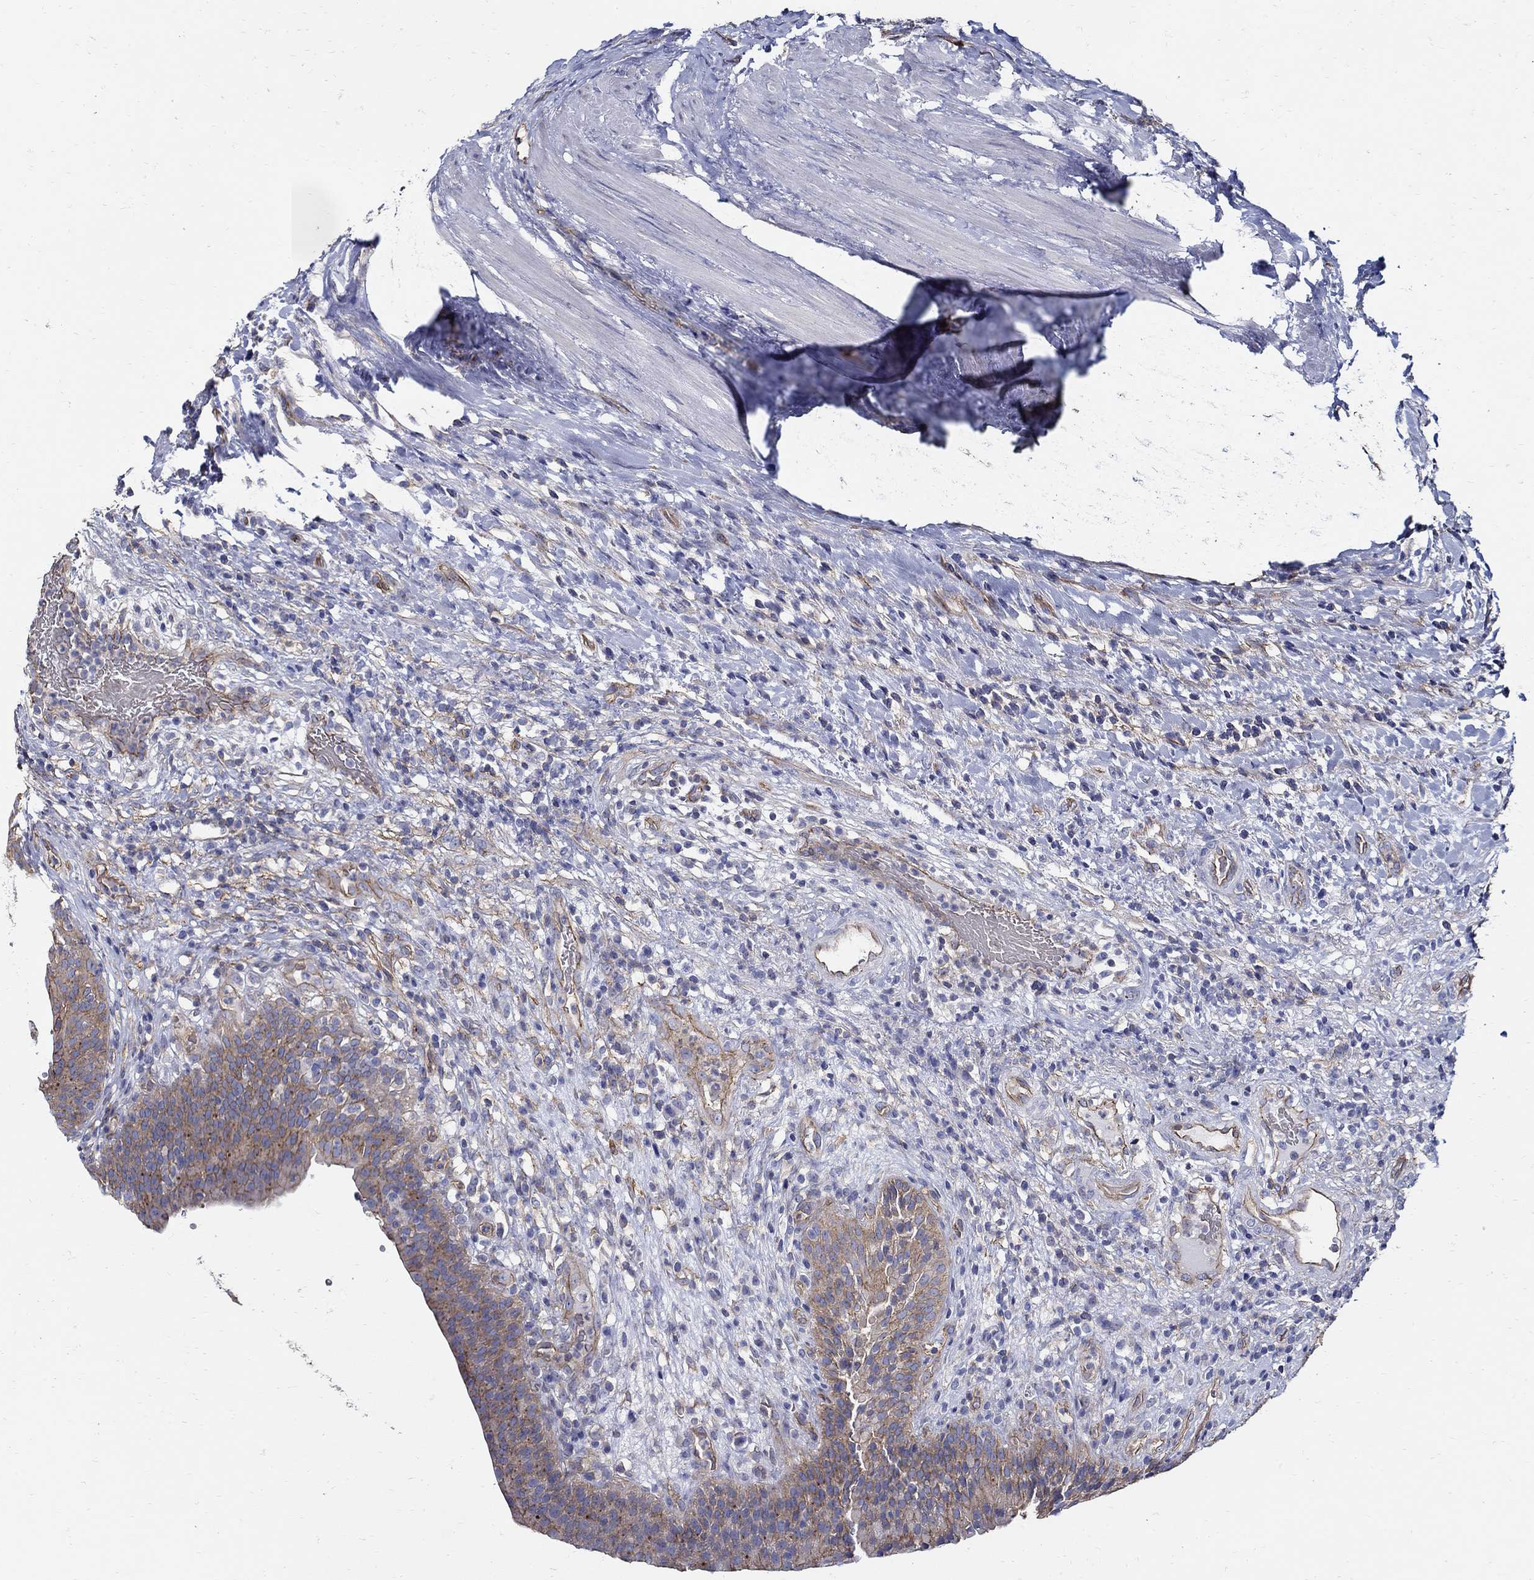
{"staining": {"intensity": "moderate", "quantity": "25%-75%", "location": "cytoplasmic/membranous"}, "tissue": "urinary bladder", "cell_type": "Urothelial cells", "image_type": "normal", "snomed": [{"axis": "morphology", "description": "Normal tissue, NOS"}, {"axis": "topography", "description": "Urinary bladder"}], "caption": "High-magnification brightfield microscopy of unremarkable urinary bladder stained with DAB (3,3'-diaminobenzidine) (brown) and counterstained with hematoxylin (blue). urothelial cells exhibit moderate cytoplasmic/membranous expression is seen in approximately25%-75% of cells.", "gene": "APBB3", "patient": {"sex": "male", "age": 66}}